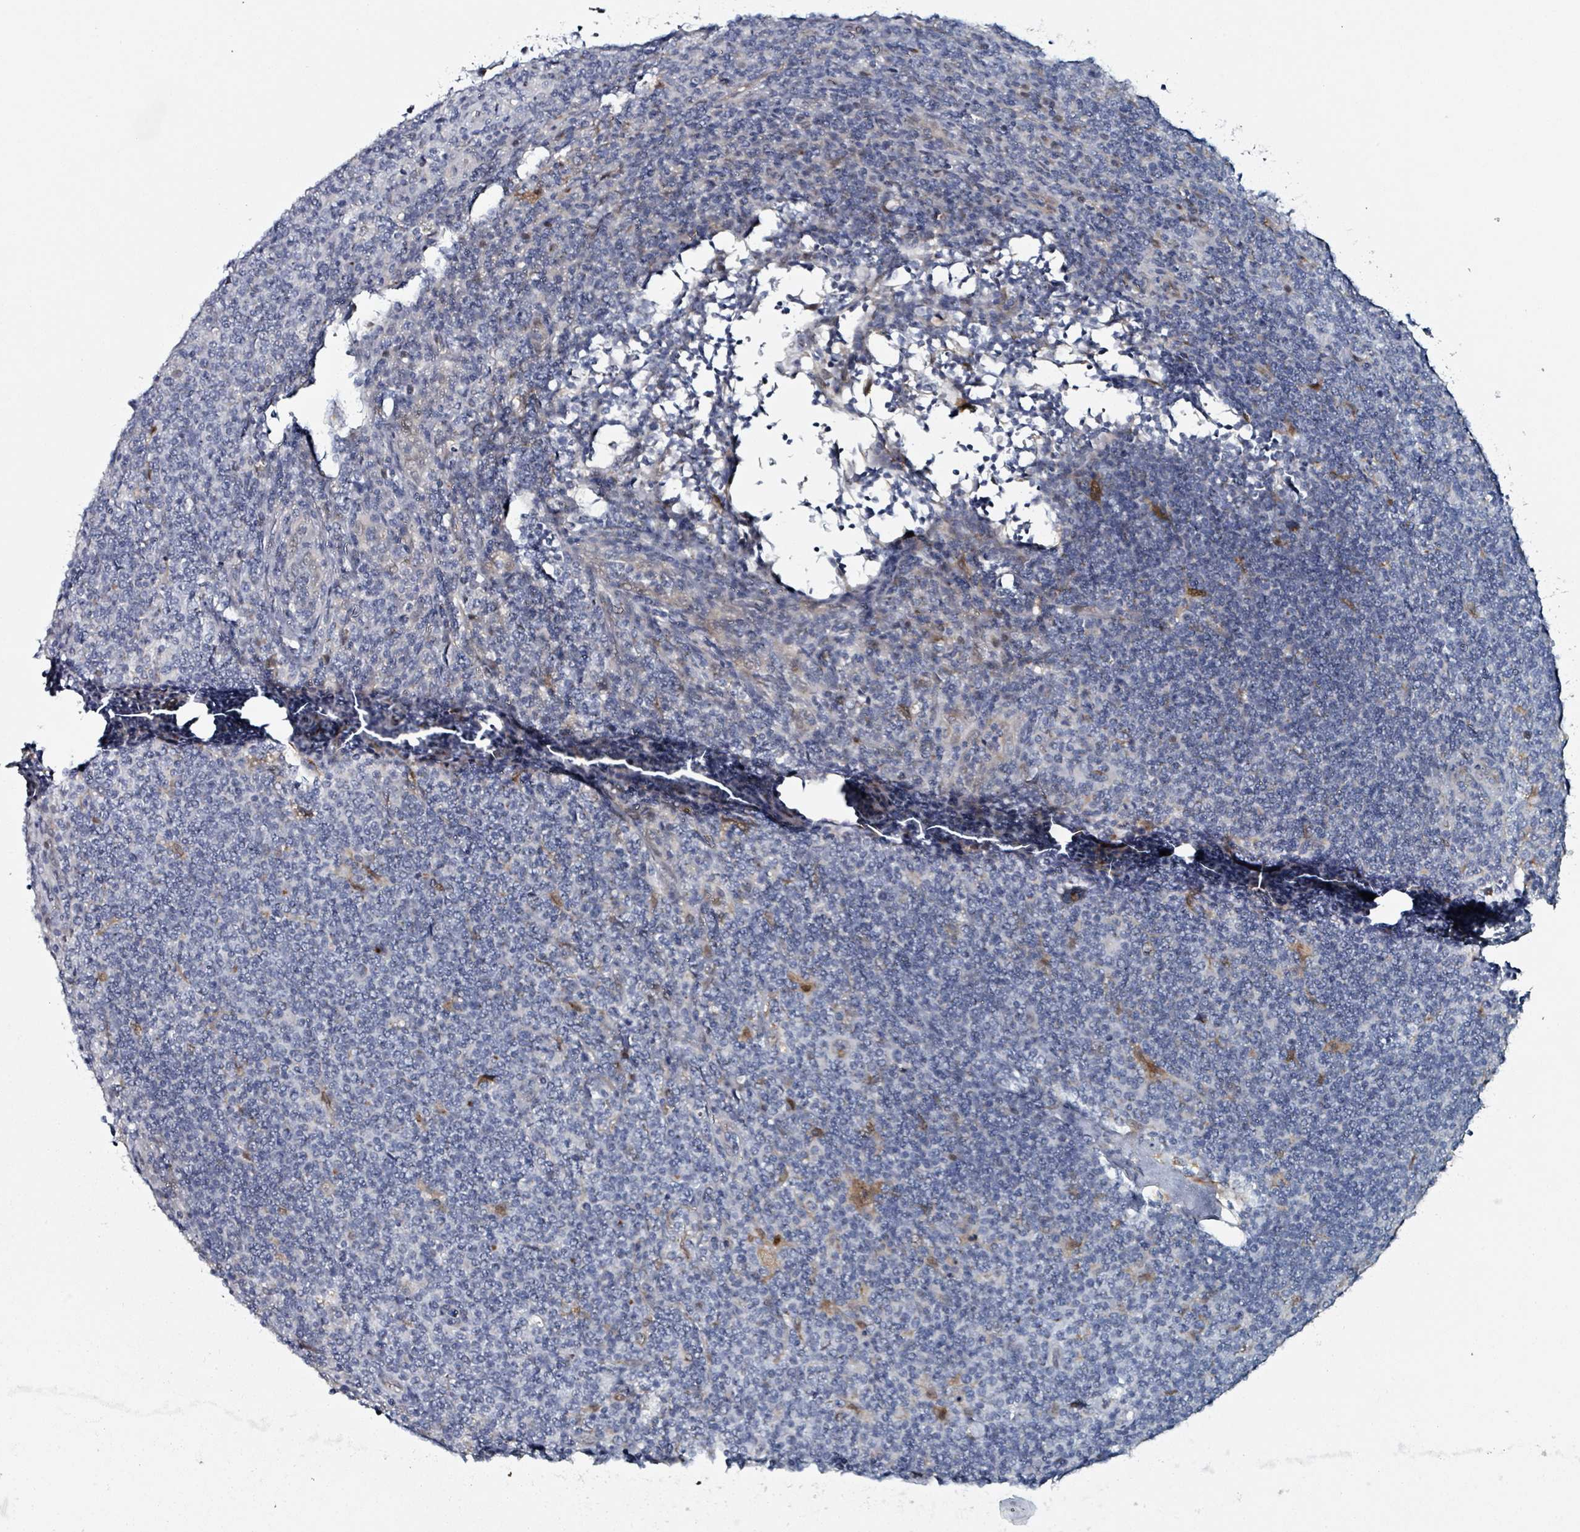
{"staining": {"intensity": "negative", "quantity": "none", "location": "none"}, "tissue": "lymphoma", "cell_type": "Tumor cells", "image_type": "cancer", "snomed": [{"axis": "morphology", "description": "Hodgkin's disease, NOS"}, {"axis": "topography", "description": "Lymph node"}], "caption": "Immunohistochemistry (IHC) histopathology image of neoplastic tissue: lymphoma stained with DAB (3,3'-diaminobenzidine) shows no significant protein staining in tumor cells.", "gene": "B3GAT3", "patient": {"sex": "male", "age": 83}}